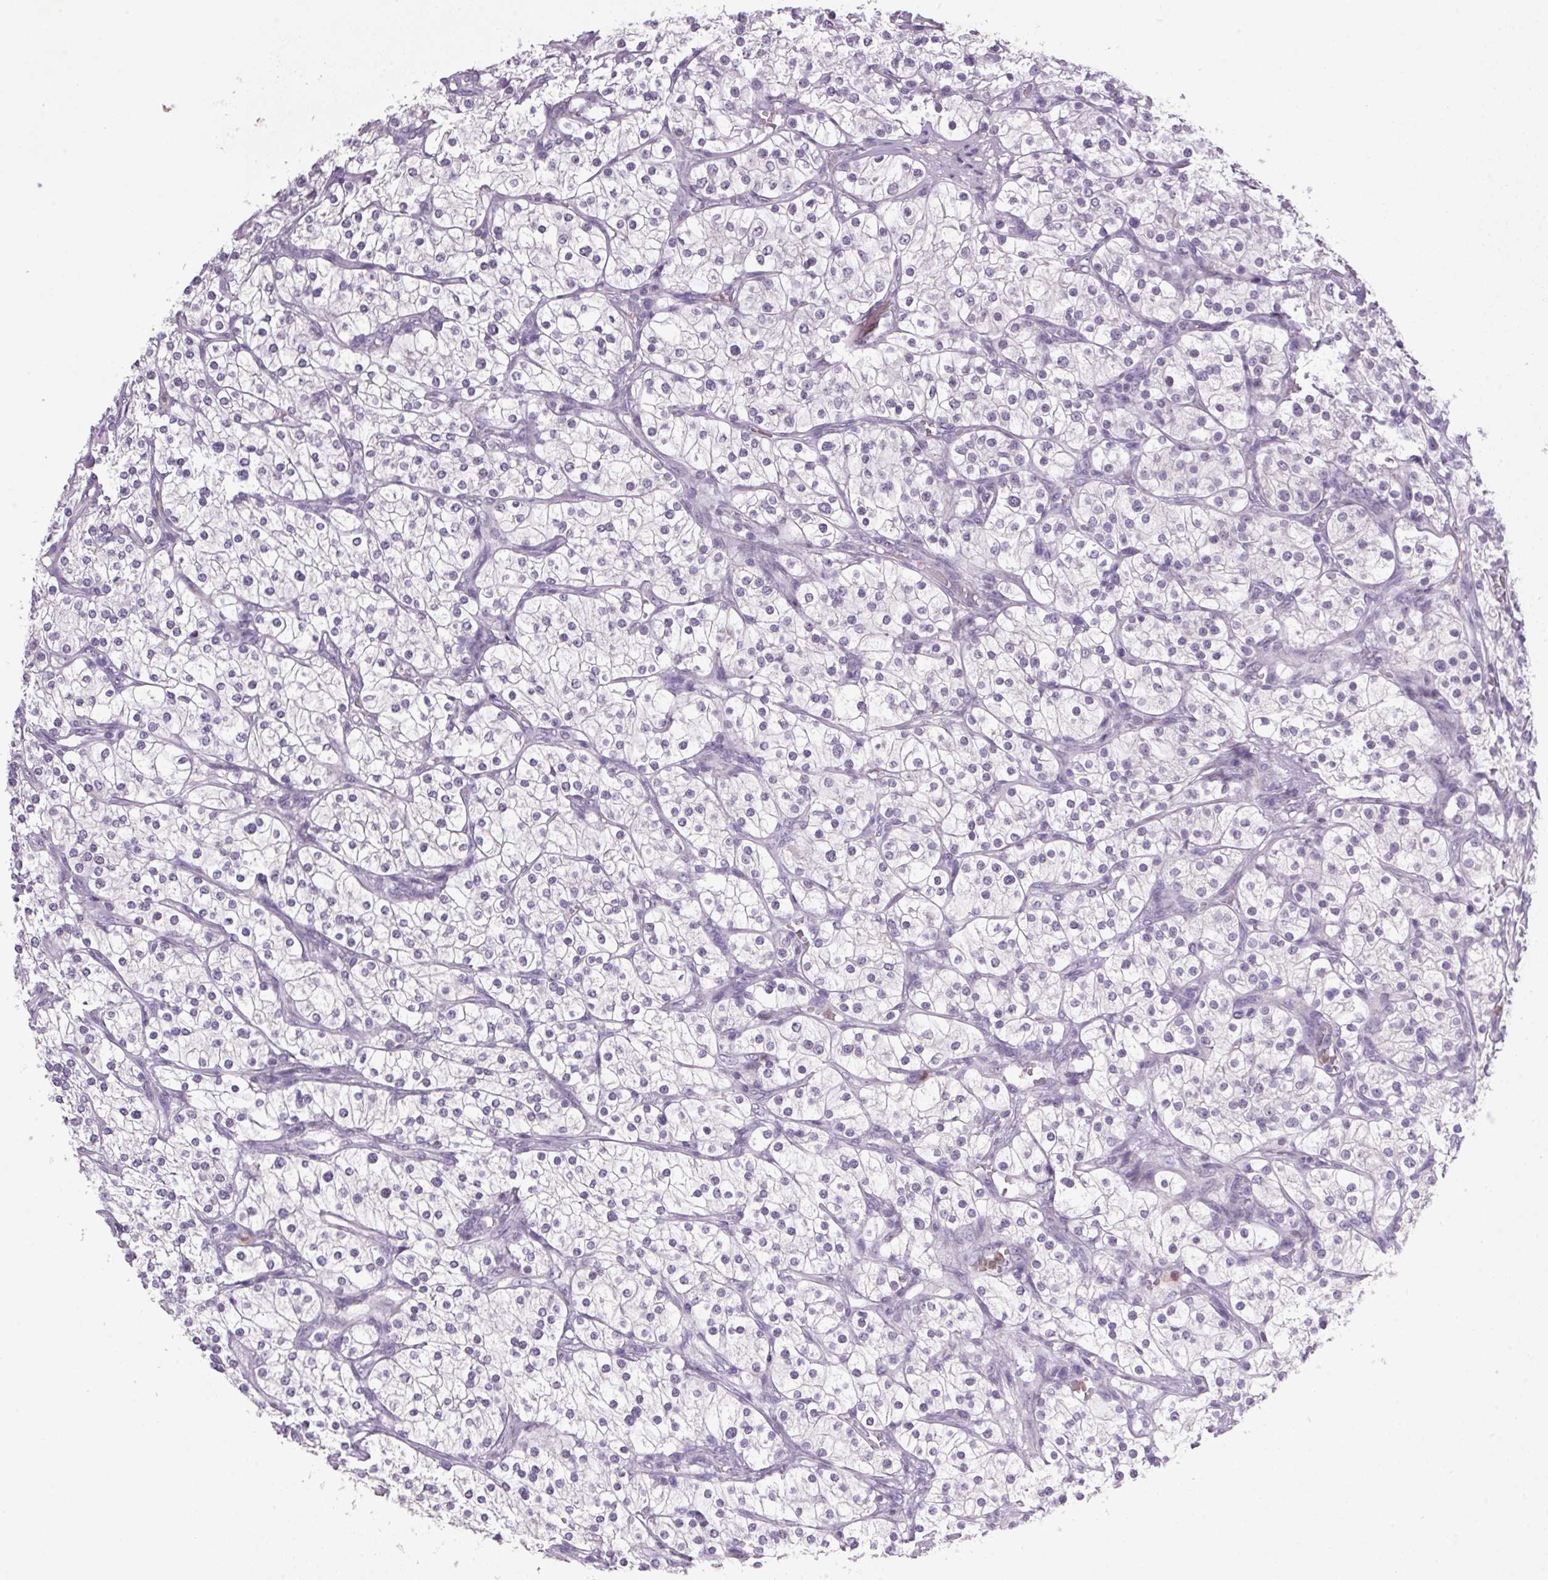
{"staining": {"intensity": "negative", "quantity": "none", "location": "none"}, "tissue": "renal cancer", "cell_type": "Tumor cells", "image_type": "cancer", "snomed": [{"axis": "morphology", "description": "Adenocarcinoma, NOS"}, {"axis": "topography", "description": "Kidney"}], "caption": "Histopathology image shows no protein staining in tumor cells of renal adenocarcinoma tissue. The staining is performed using DAB (3,3'-diaminobenzidine) brown chromogen with nuclei counter-stained in using hematoxylin.", "gene": "TRDN", "patient": {"sex": "male", "age": 80}}